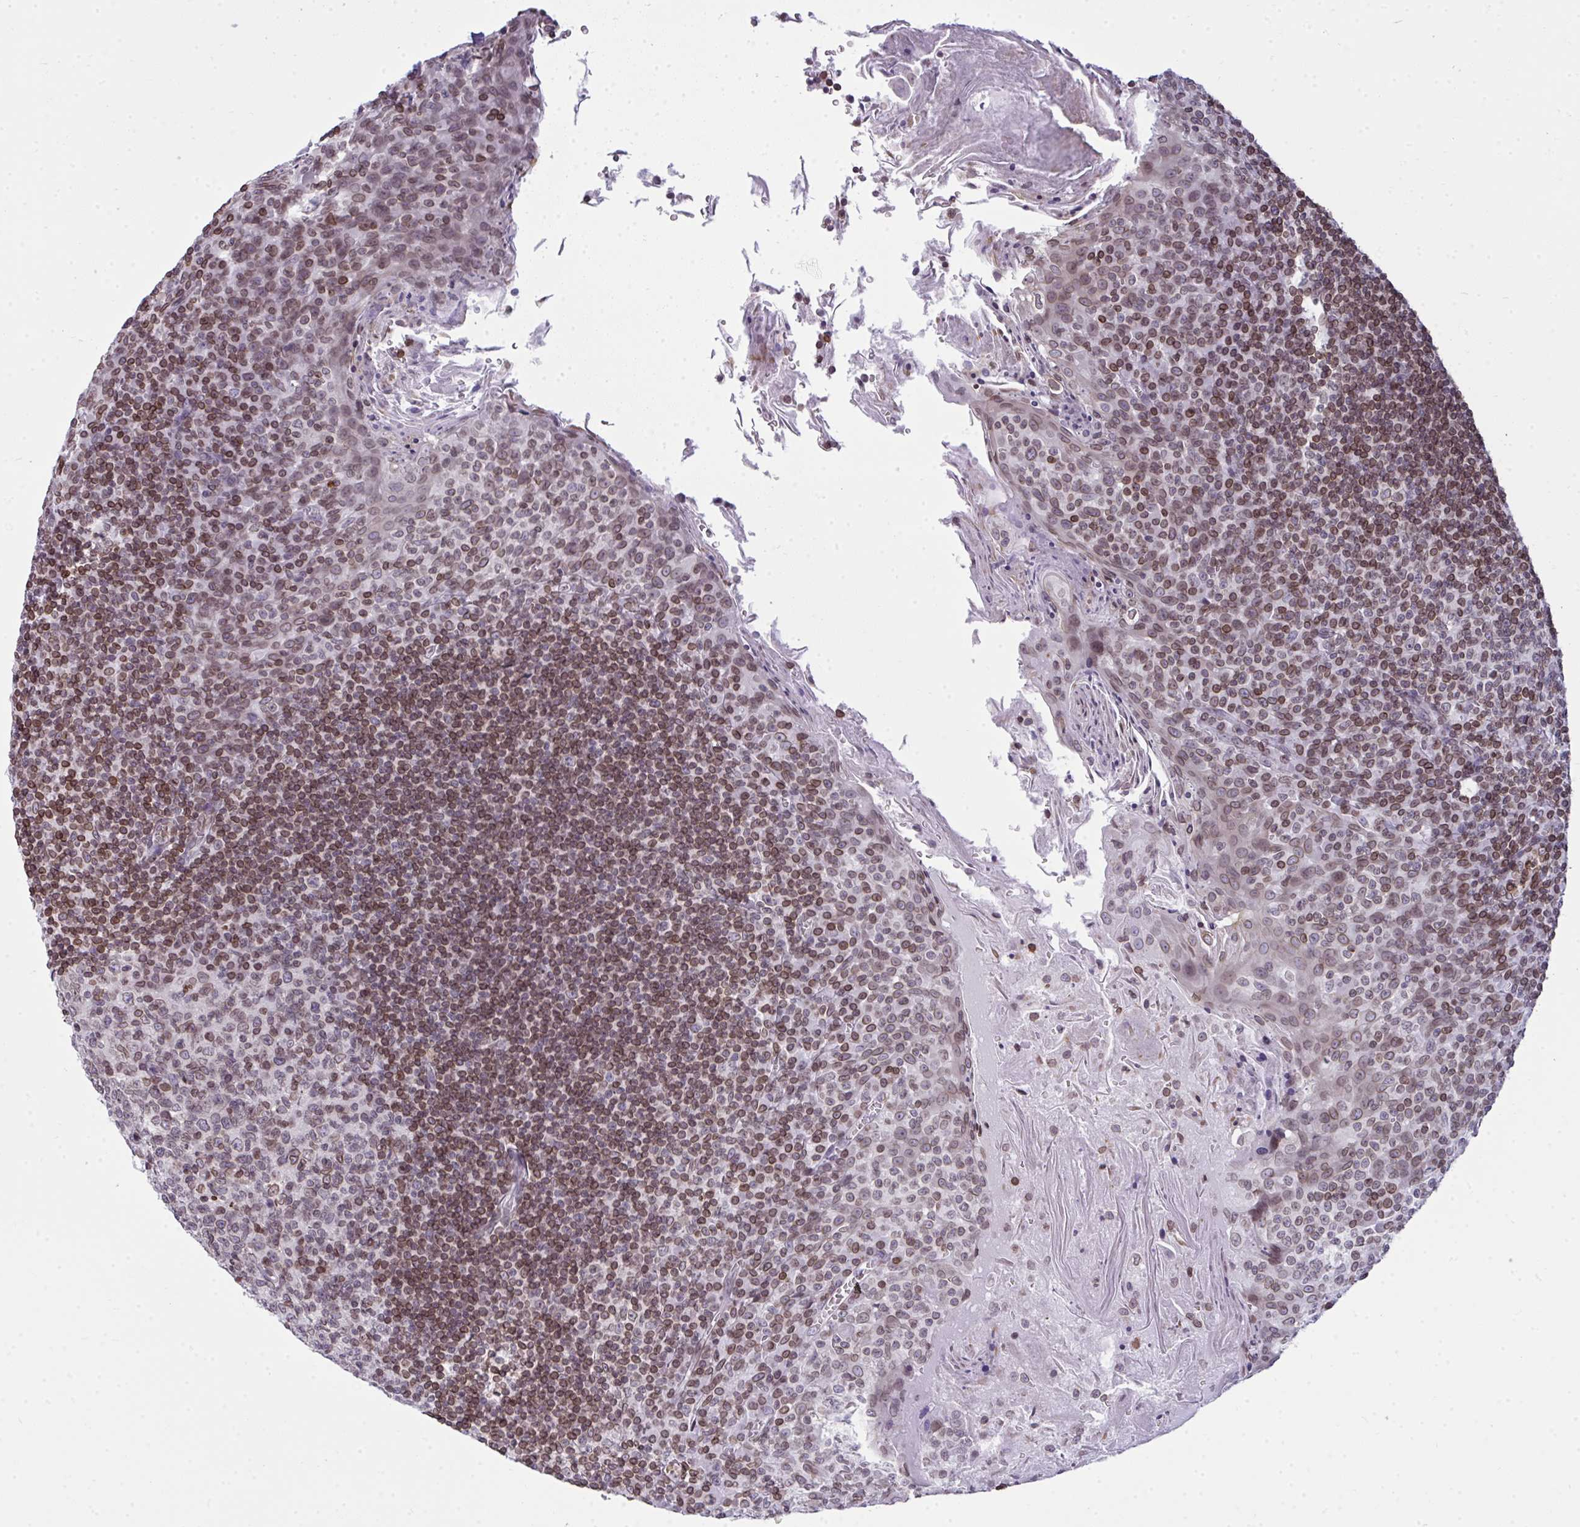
{"staining": {"intensity": "weak", "quantity": "25%-75%", "location": "cytoplasmic/membranous,nuclear"}, "tissue": "tonsil", "cell_type": "Germinal center cells", "image_type": "normal", "snomed": [{"axis": "morphology", "description": "Normal tissue, NOS"}, {"axis": "topography", "description": "Tonsil"}], "caption": "Protein staining of normal tonsil exhibits weak cytoplasmic/membranous,nuclear positivity in approximately 25%-75% of germinal center cells. The staining was performed using DAB (3,3'-diaminobenzidine) to visualize the protein expression in brown, while the nuclei were stained in blue with hematoxylin (Magnification: 20x).", "gene": "LMNB2", "patient": {"sex": "male", "age": 27}}